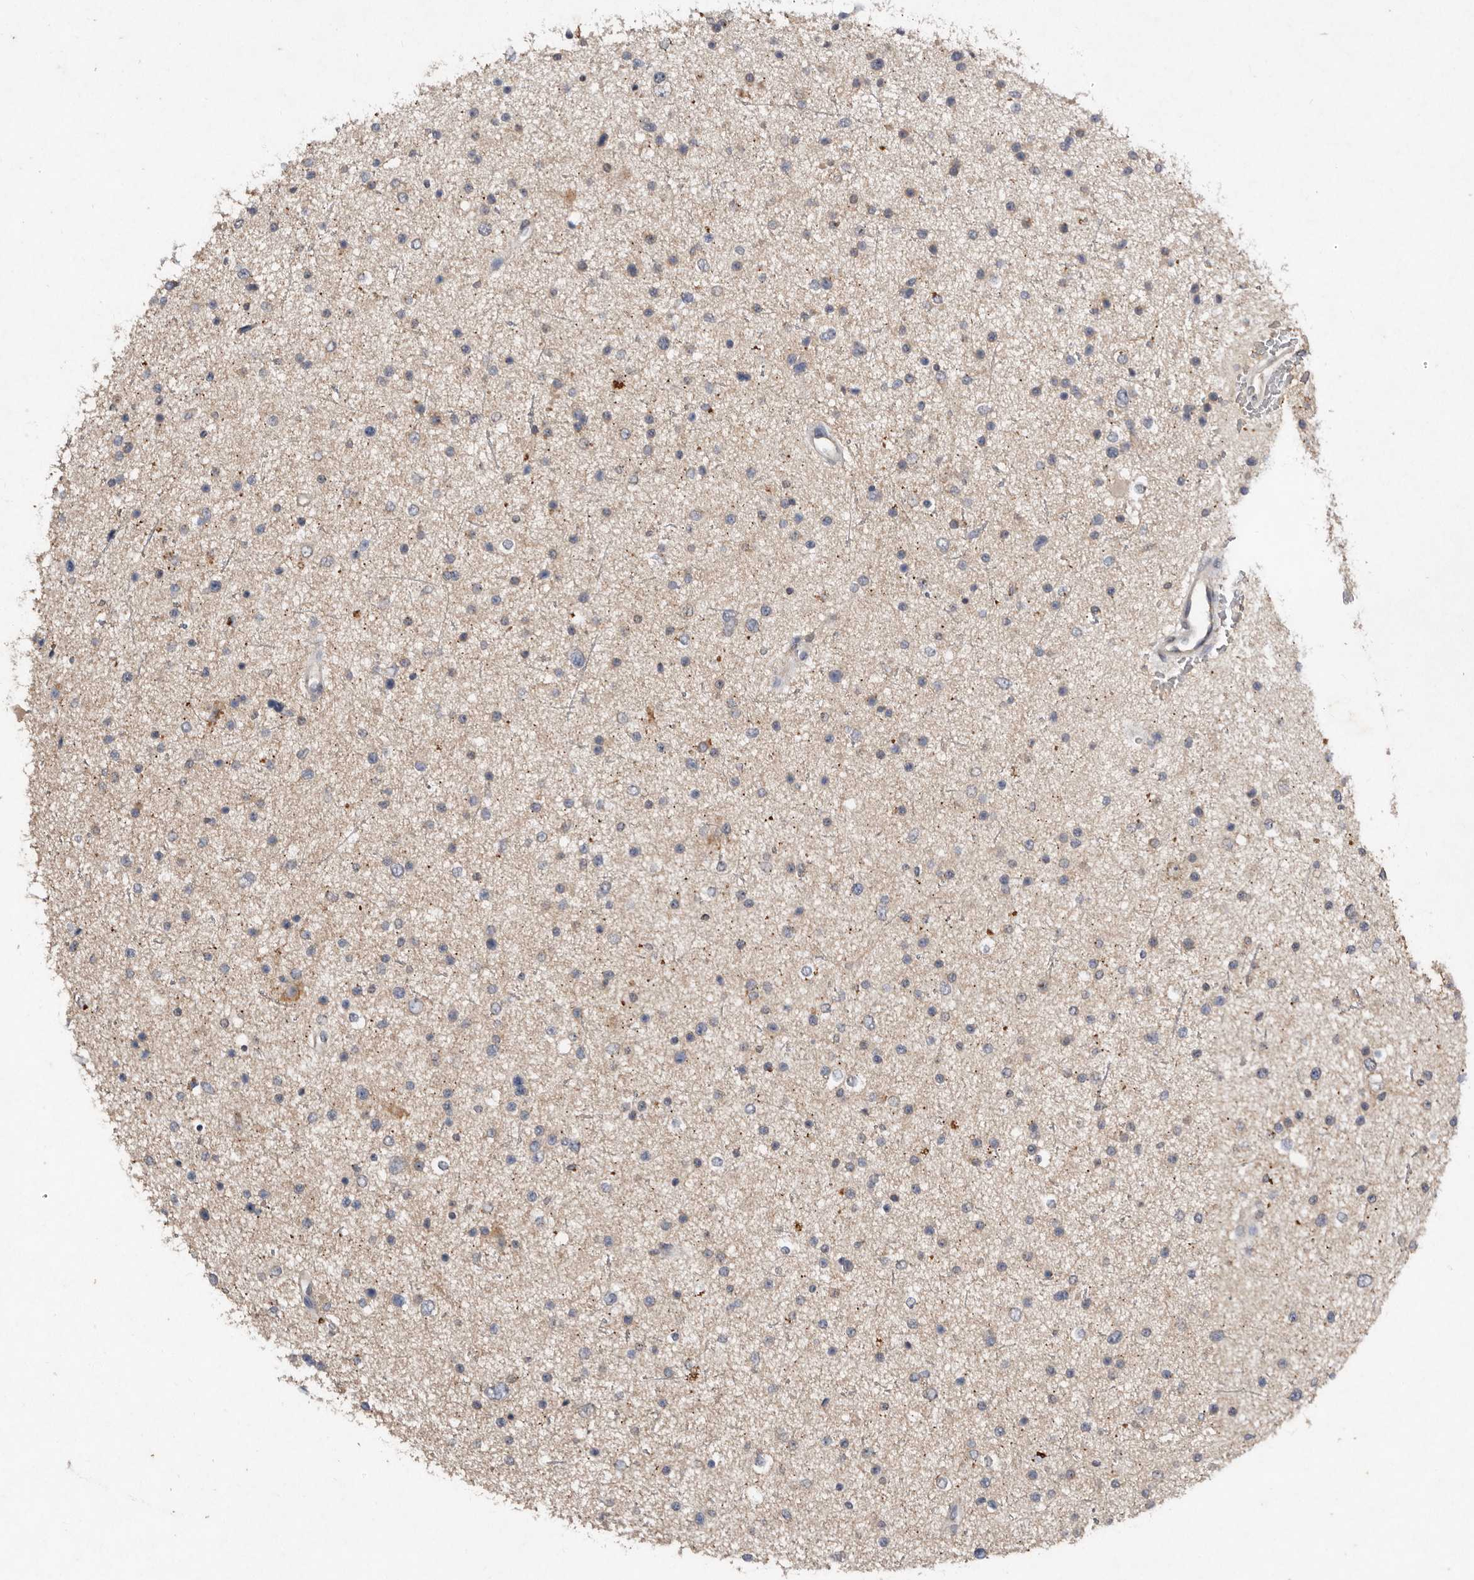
{"staining": {"intensity": "weak", "quantity": "<25%", "location": "cytoplasmic/membranous"}, "tissue": "glioma", "cell_type": "Tumor cells", "image_type": "cancer", "snomed": [{"axis": "morphology", "description": "Glioma, malignant, Low grade"}, {"axis": "topography", "description": "Brain"}], "caption": "Human glioma stained for a protein using immunohistochemistry (IHC) displays no expression in tumor cells.", "gene": "EDEM1", "patient": {"sex": "female", "age": 37}}